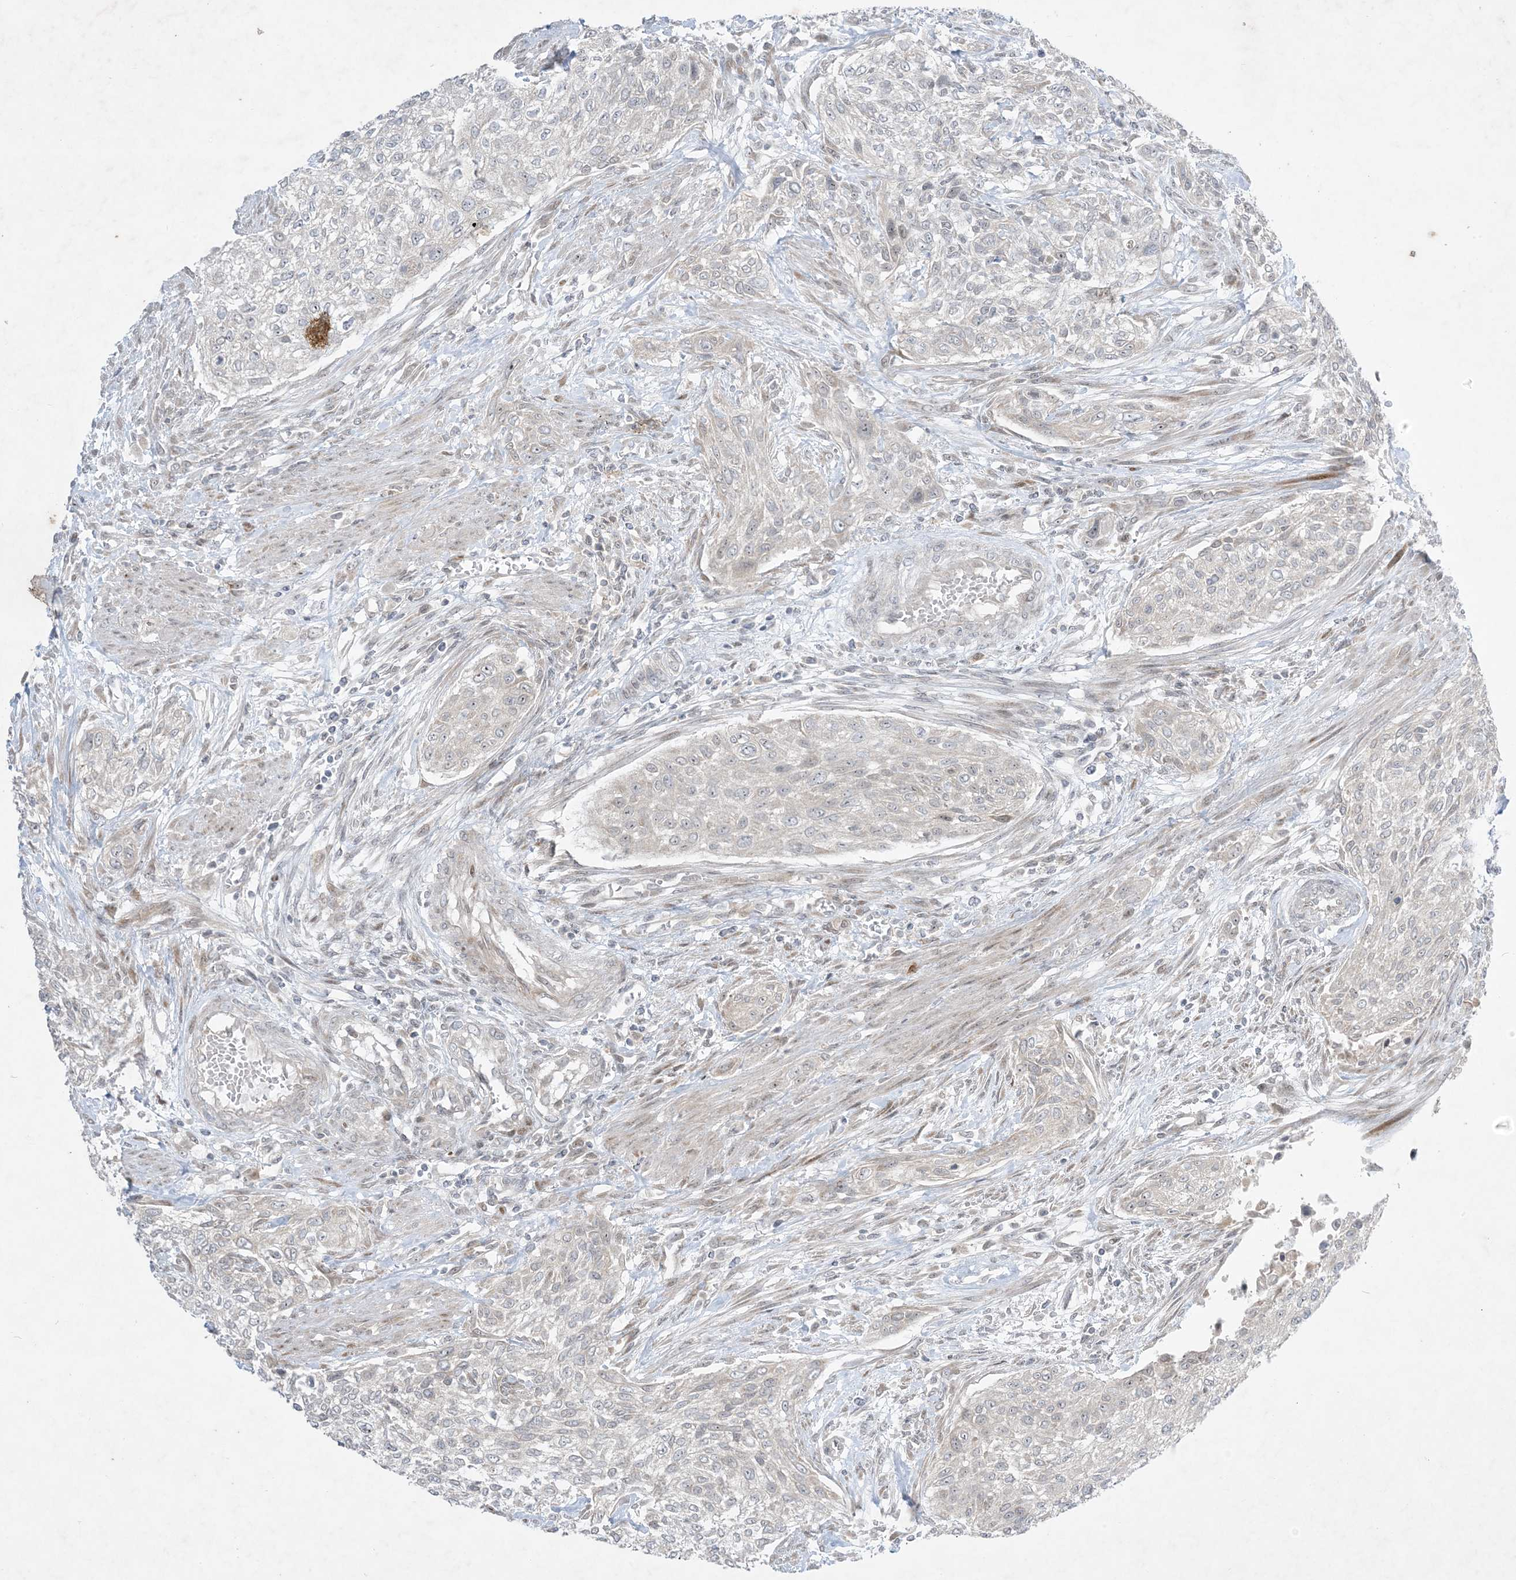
{"staining": {"intensity": "negative", "quantity": "none", "location": "none"}, "tissue": "urothelial cancer", "cell_type": "Tumor cells", "image_type": "cancer", "snomed": [{"axis": "morphology", "description": "Urothelial carcinoma, High grade"}, {"axis": "topography", "description": "Urinary bladder"}], "caption": "Immunohistochemical staining of high-grade urothelial carcinoma reveals no significant staining in tumor cells.", "gene": "SOGA3", "patient": {"sex": "male", "age": 35}}